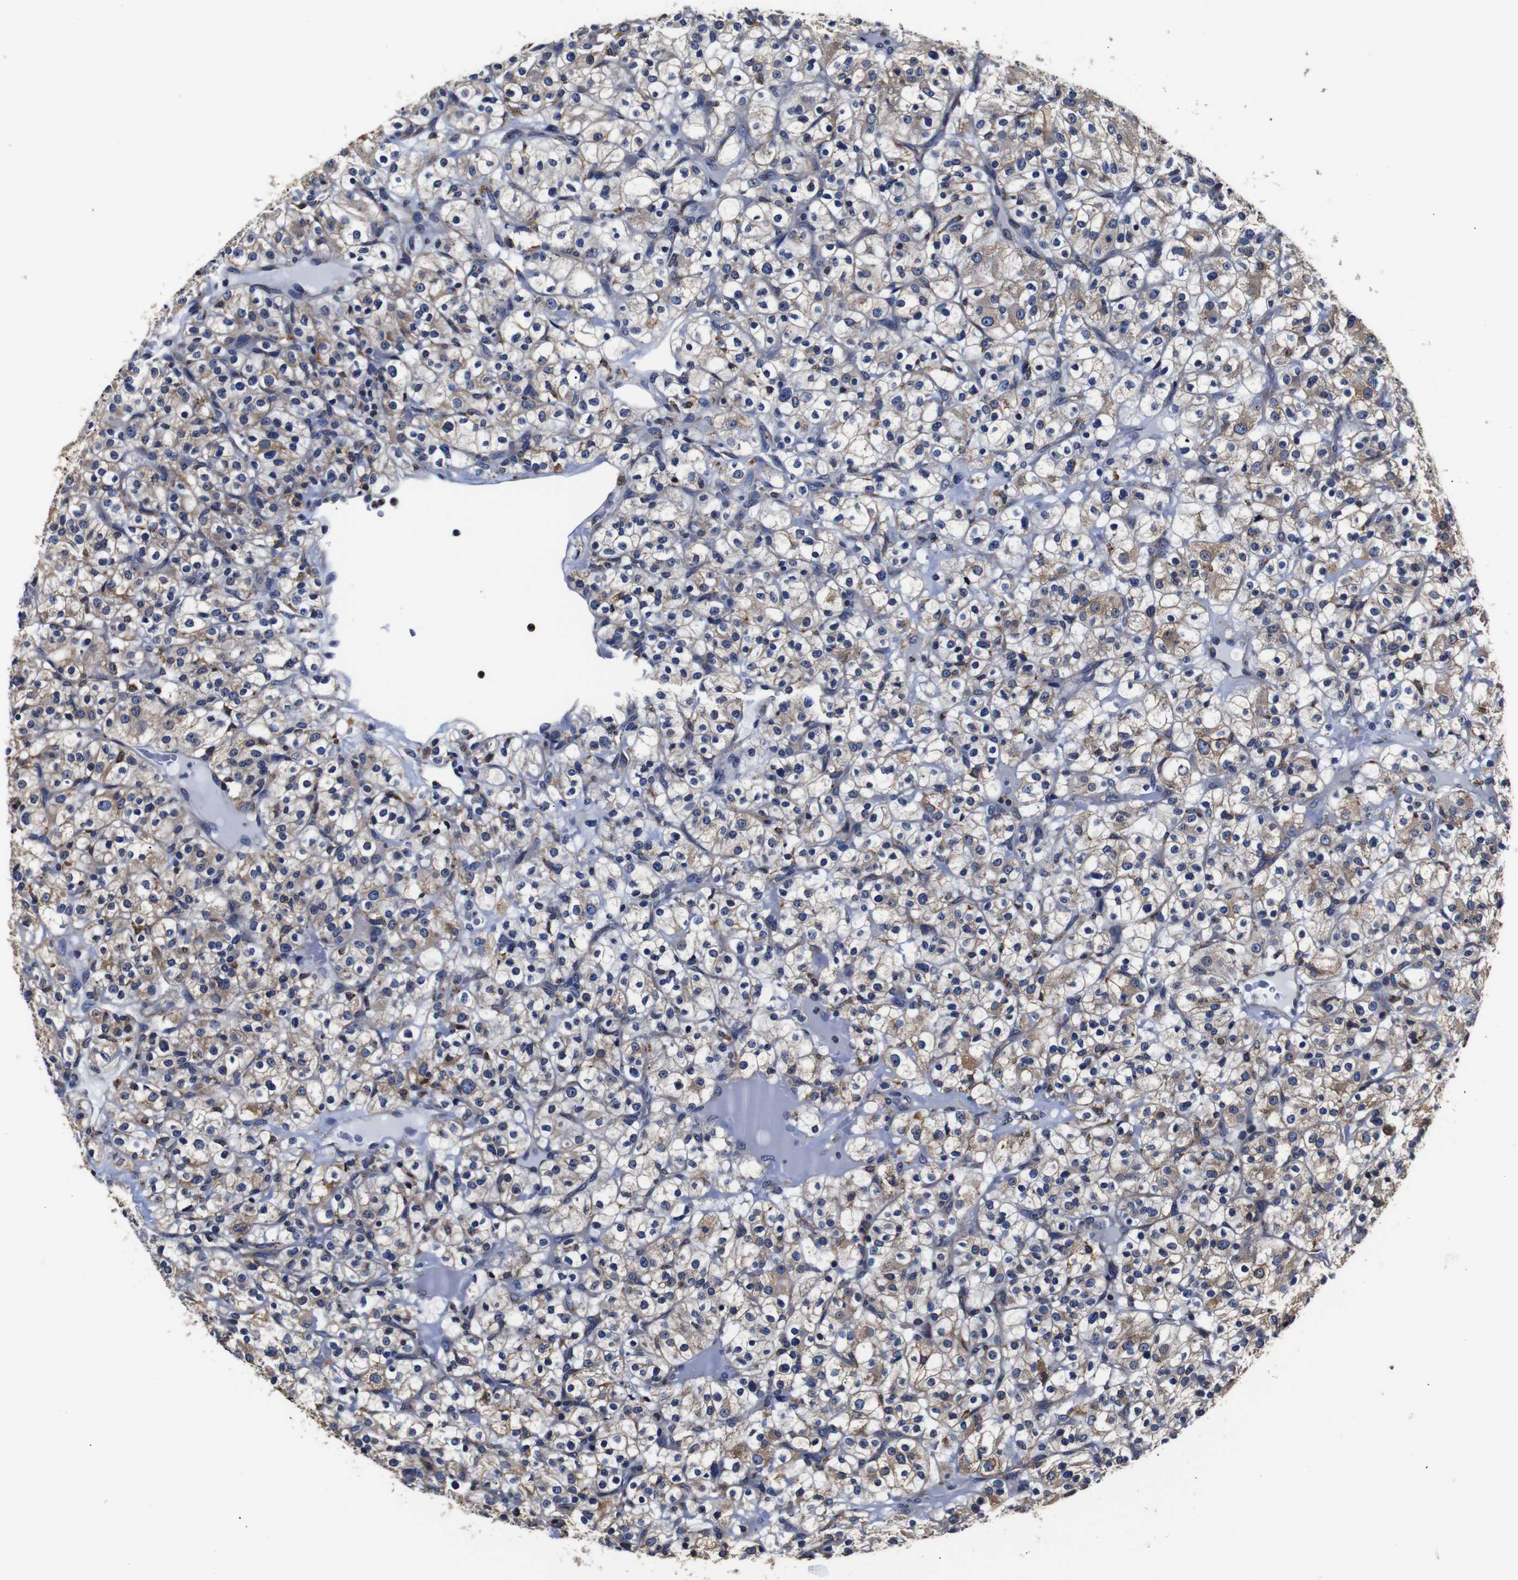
{"staining": {"intensity": "moderate", "quantity": "25%-75%", "location": "cytoplasmic/membranous"}, "tissue": "renal cancer", "cell_type": "Tumor cells", "image_type": "cancer", "snomed": [{"axis": "morphology", "description": "Normal tissue, NOS"}, {"axis": "morphology", "description": "Adenocarcinoma, NOS"}, {"axis": "topography", "description": "Kidney"}], "caption": "High-power microscopy captured an IHC micrograph of renal adenocarcinoma, revealing moderate cytoplasmic/membranous positivity in about 25%-75% of tumor cells.", "gene": "PPIB", "patient": {"sex": "female", "age": 72}}